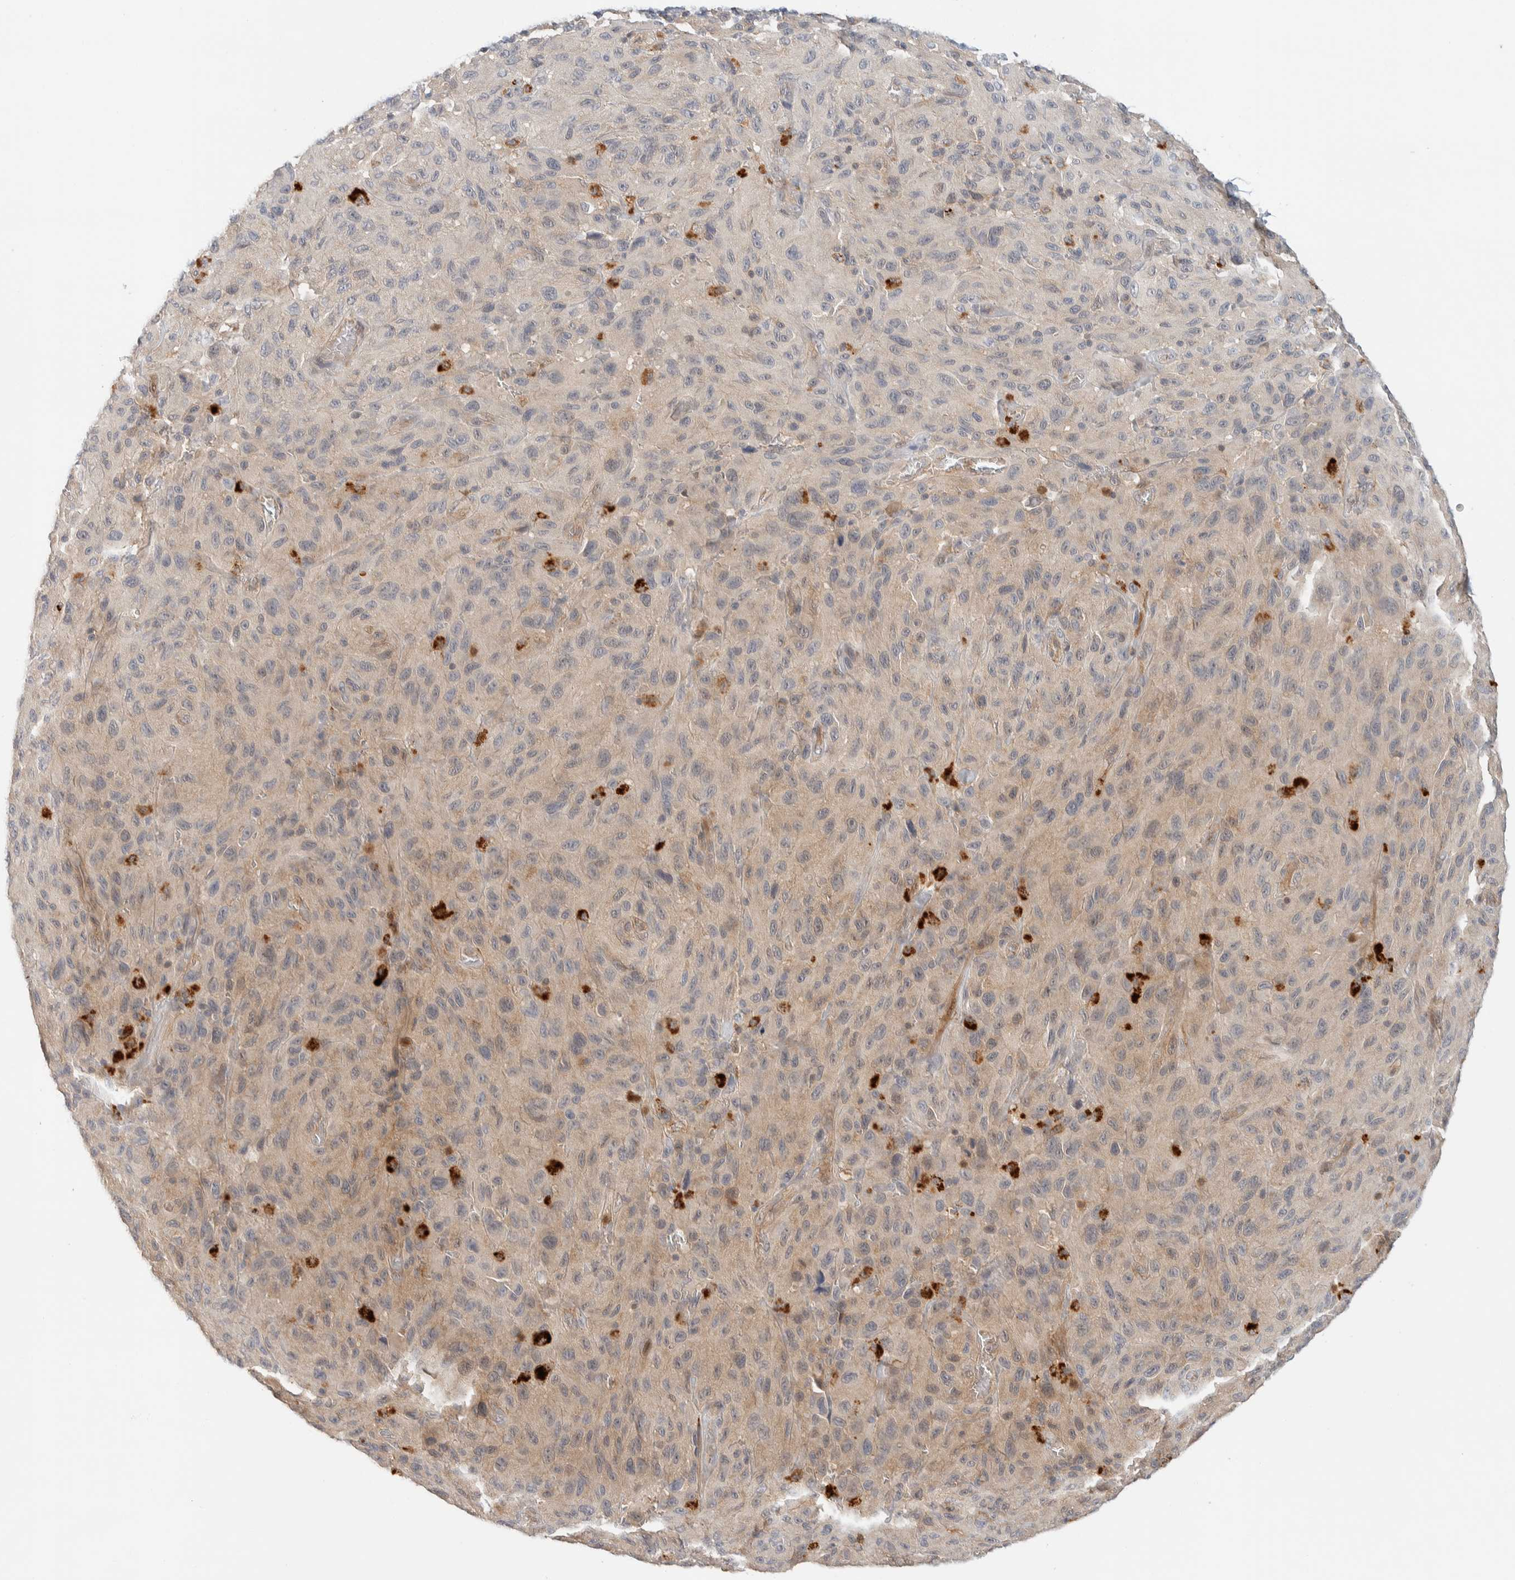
{"staining": {"intensity": "negative", "quantity": "none", "location": "none"}, "tissue": "melanoma", "cell_type": "Tumor cells", "image_type": "cancer", "snomed": [{"axis": "morphology", "description": "Malignant melanoma, NOS"}, {"axis": "topography", "description": "Skin"}], "caption": "DAB immunohistochemical staining of human malignant melanoma reveals no significant positivity in tumor cells. (Stains: DAB IHC with hematoxylin counter stain, Microscopy: brightfield microscopy at high magnification).", "gene": "GCLM", "patient": {"sex": "male", "age": 66}}